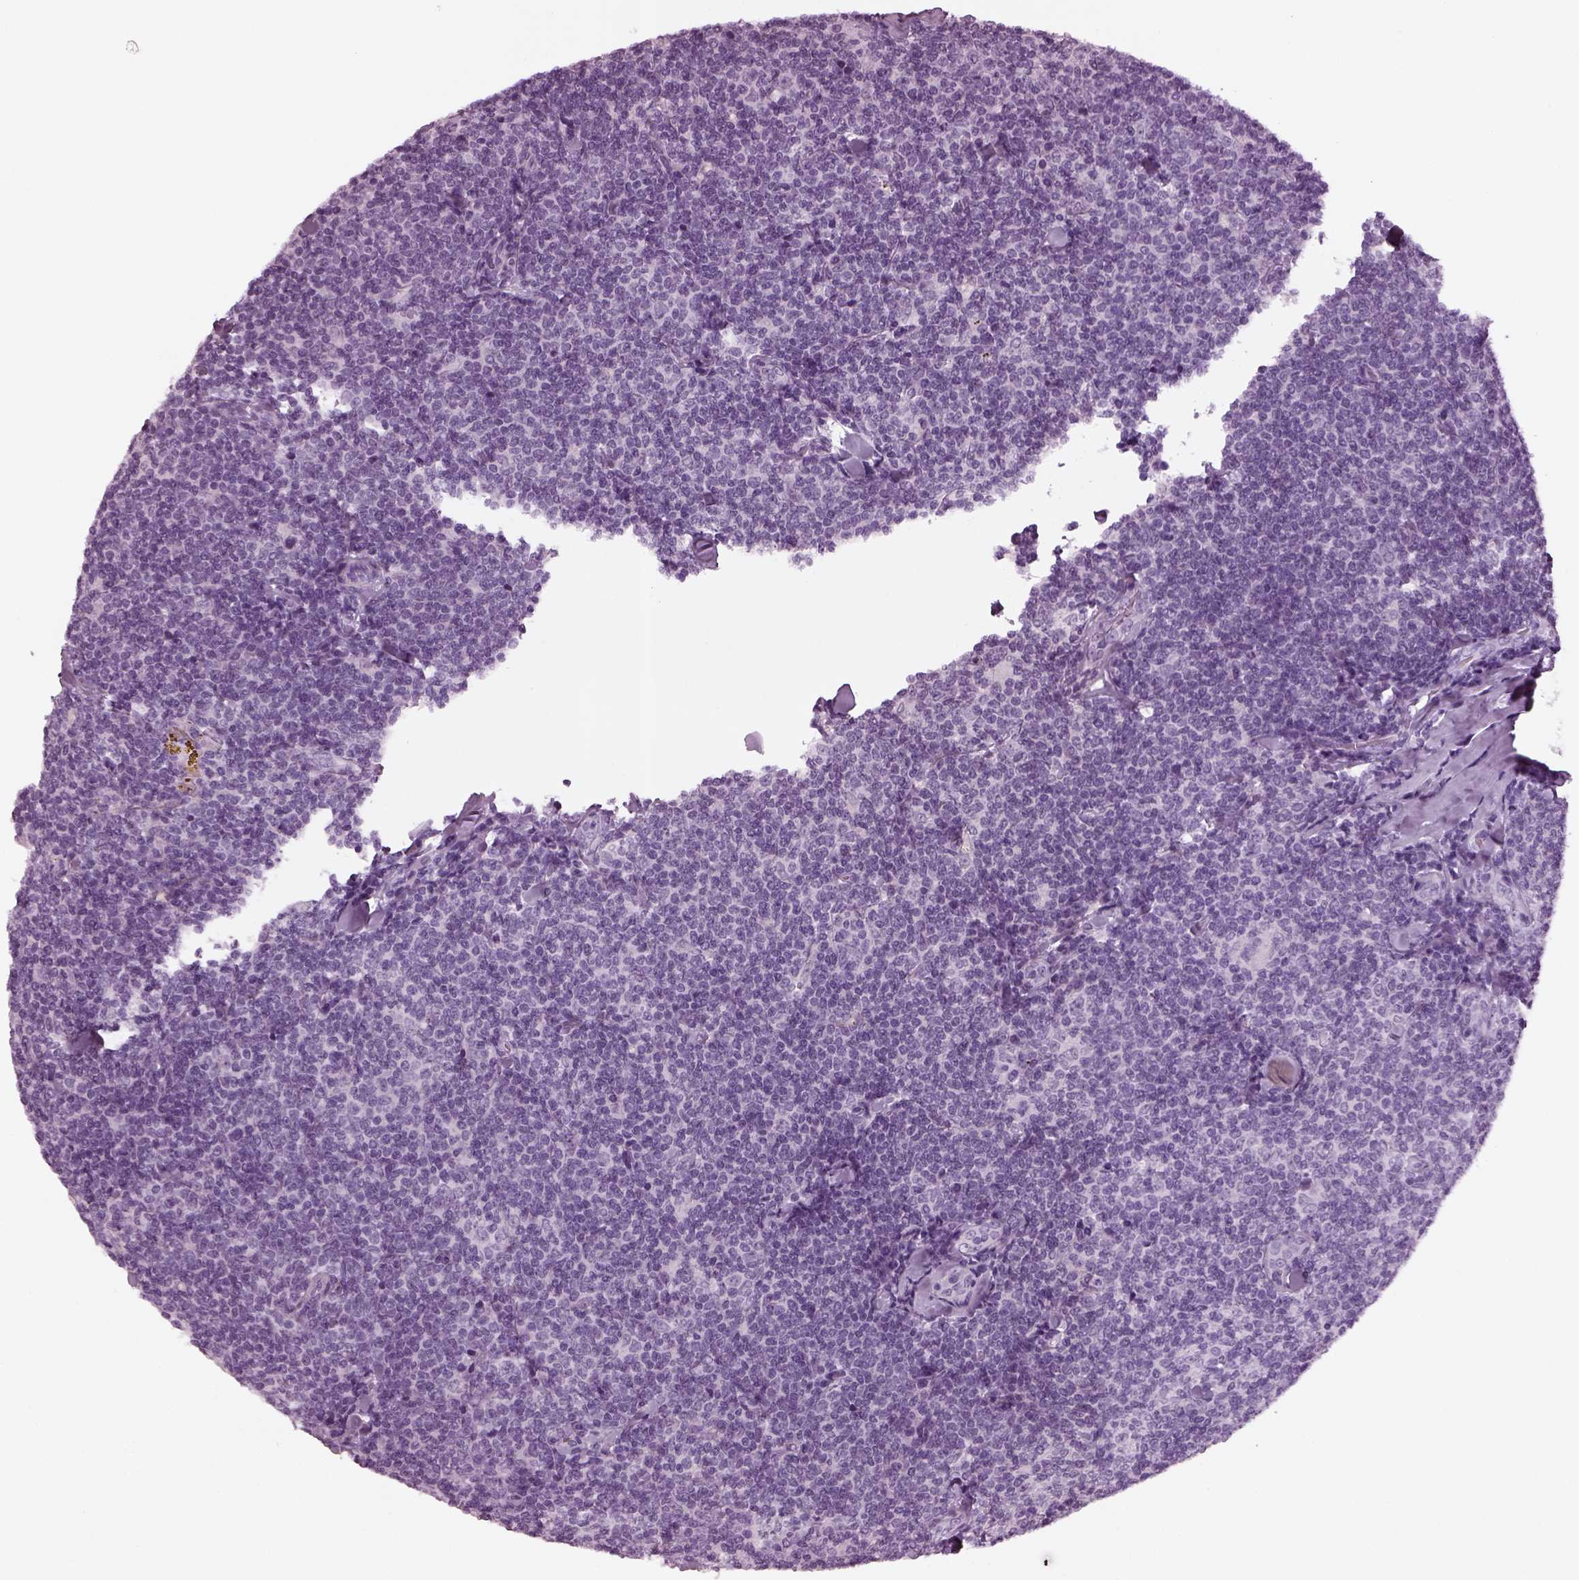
{"staining": {"intensity": "negative", "quantity": "none", "location": "none"}, "tissue": "lymphoma", "cell_type": "Tumor cells", "image_type": "cancer", "snomed": [{"axis": "morphology", "description": "Malignant lymphoma, non-Hodgkin's type, Low grade"}, {"axis": "topography", "description": "Lymph node"}], "caption": "The image exhibits no significant expression in tumor cells of low-grade malignant lymphoma, non-Hodgkin's type.", "gene": "TPPP2", "patient": {"sex": "female", "age": 56}}